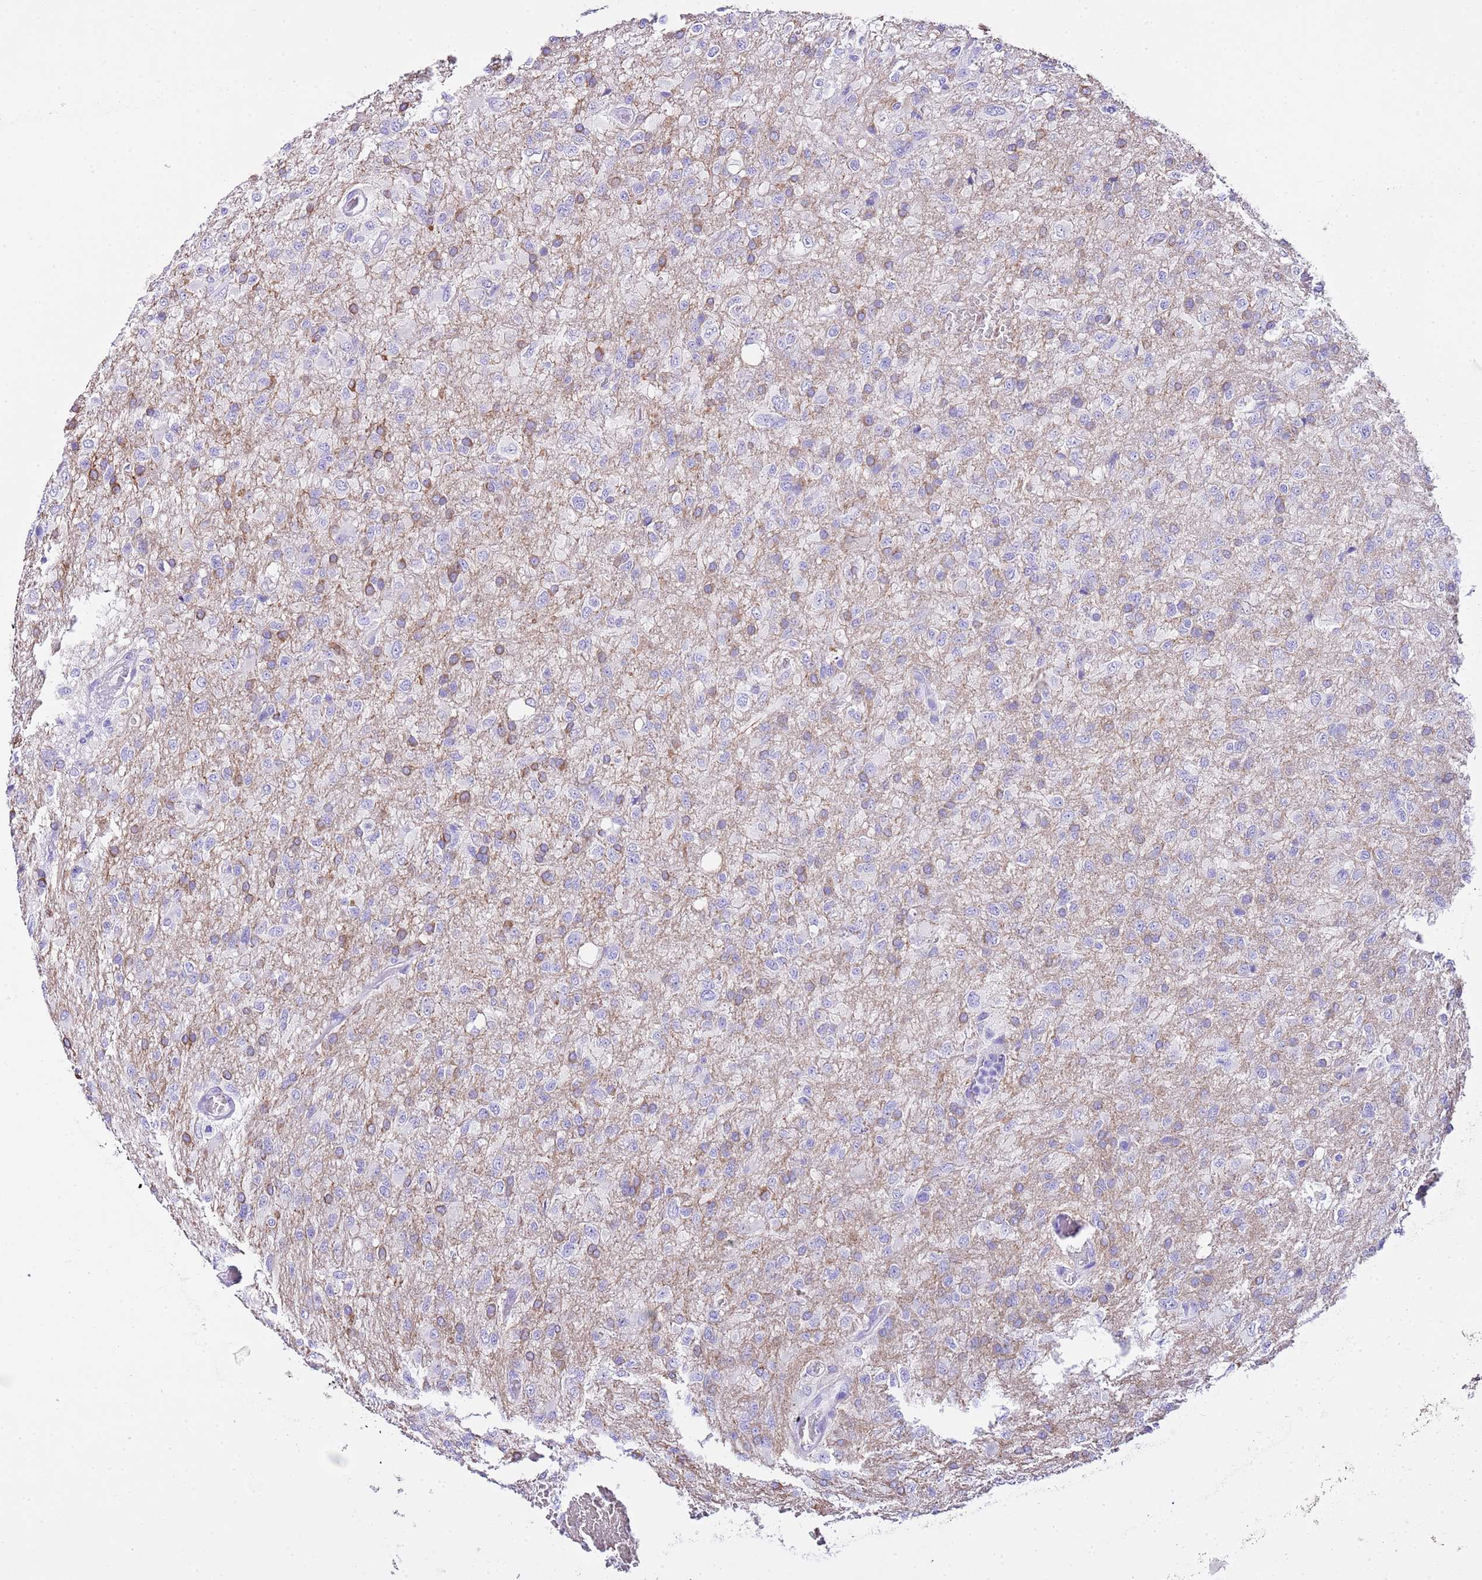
{"staining": {"intensity": "weak", "quantity": "25%-75%", "location": "cytoplasmic/membranous"}, "tissue": "glioma", "cell_type": "Tumor cells", "image_type": "cancer", "snomed": [{"axis": "morphology", "description": "Glioma, malignant, High grade"}, {"axis": "topography", "description": "Brain"}], "caption": "Immunohistochemistry (IHC) of glioma reveals low levels of weak cytoplasmic/membranous positivity in about 25%-75% of tumor cells. Nuclei are stained in blue.", "gene": "KCNC1", "patient": {"sex": "female", "age": 74}}